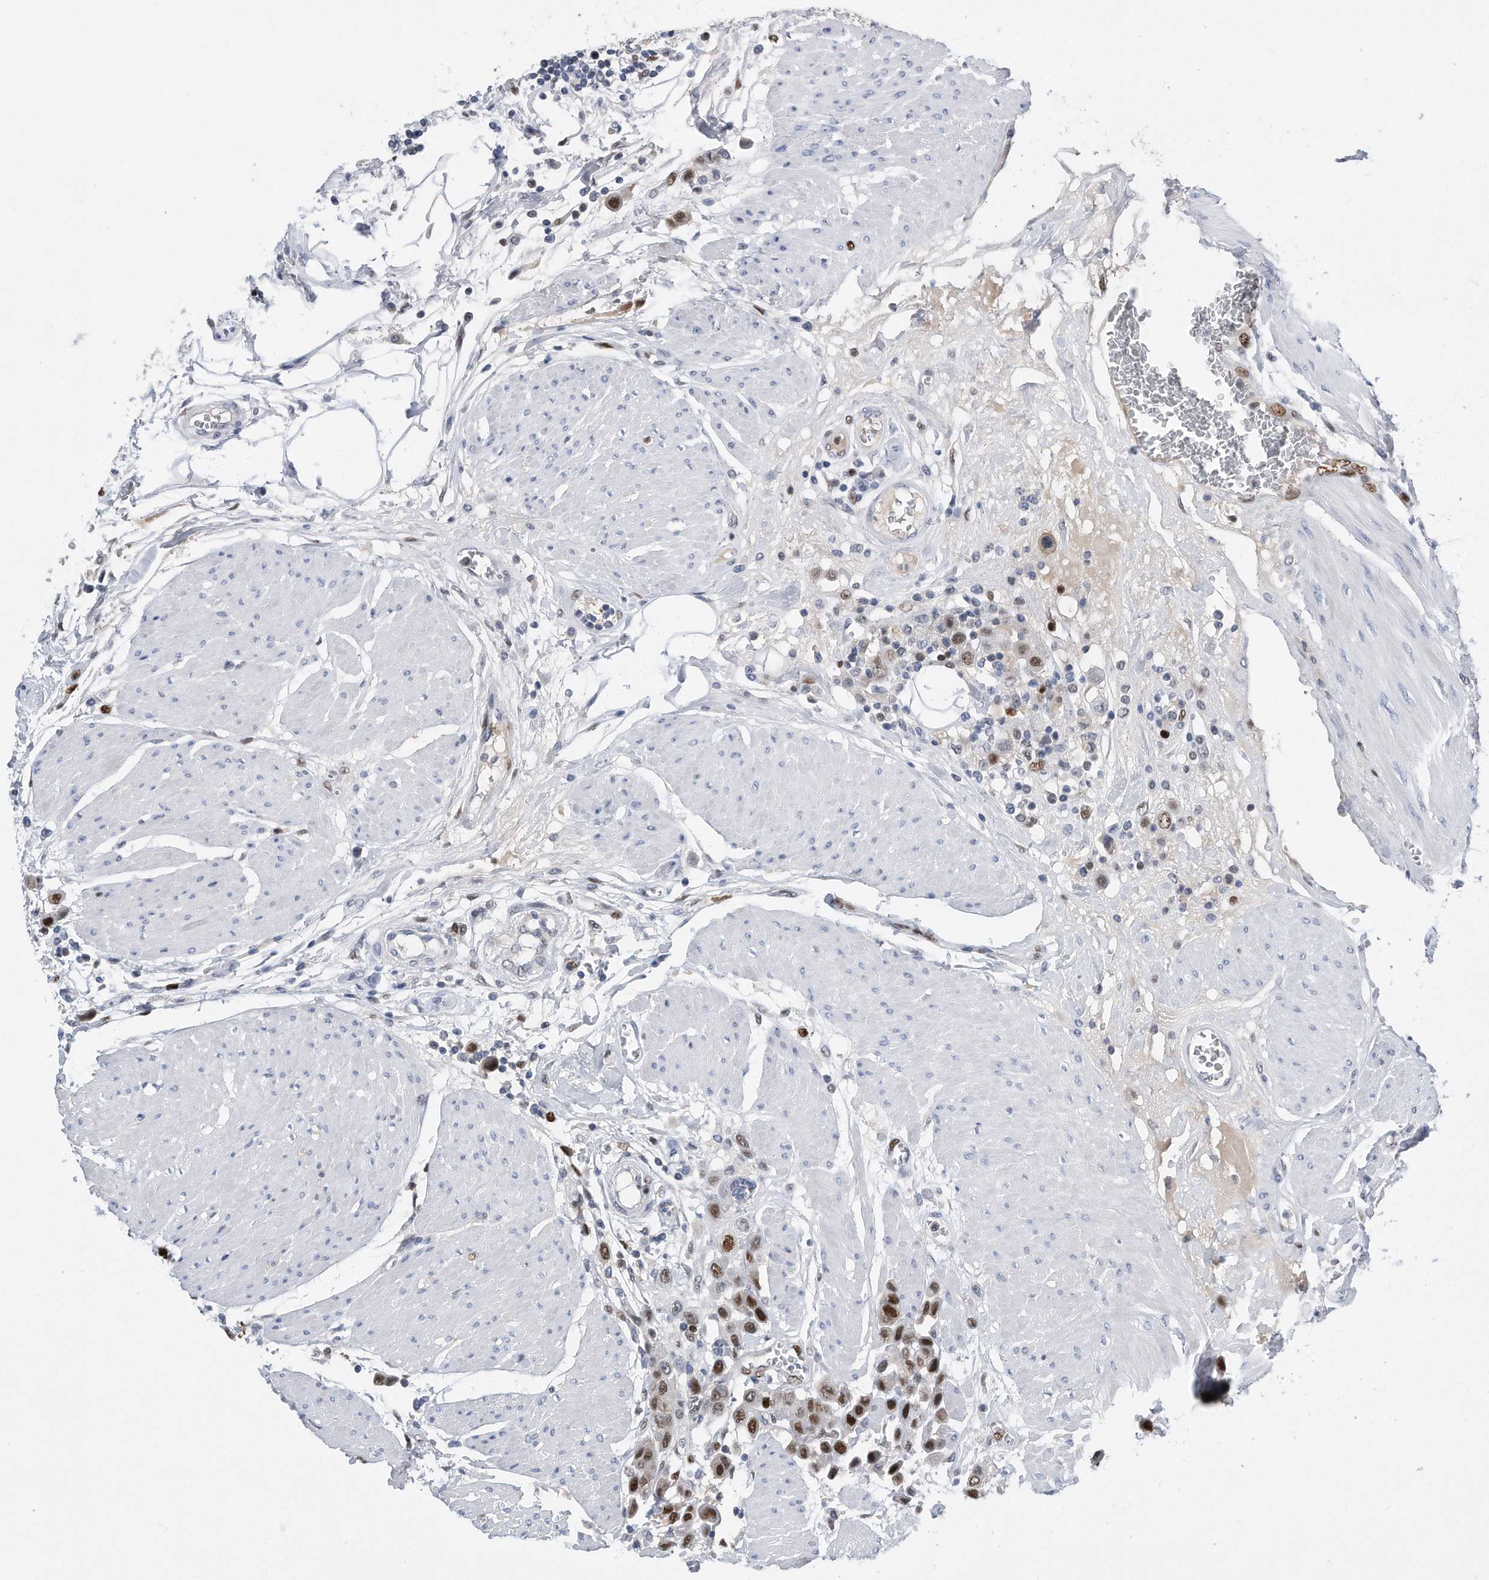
{"staining": {"intensity": "strong", "quantity": ">75%", "location": "nuclear"}, "tissue": "urothelial cancer", "cell_type": "Tumor cells", "image_type": "cancer", "snomed": [{"axis": "morphology", "description": "Urothelial carcinoma, High grade"}, {"axis": "topography", "description": "Urinary bladder"}], "caption": "This is a photomicrograph of IHC staining of high-grade urothelial carcinoma, which shows strong positivity in the nuclear of tumor cells.", "gene": "PCNA", "patient": {"sex": "male", "age": 50}}